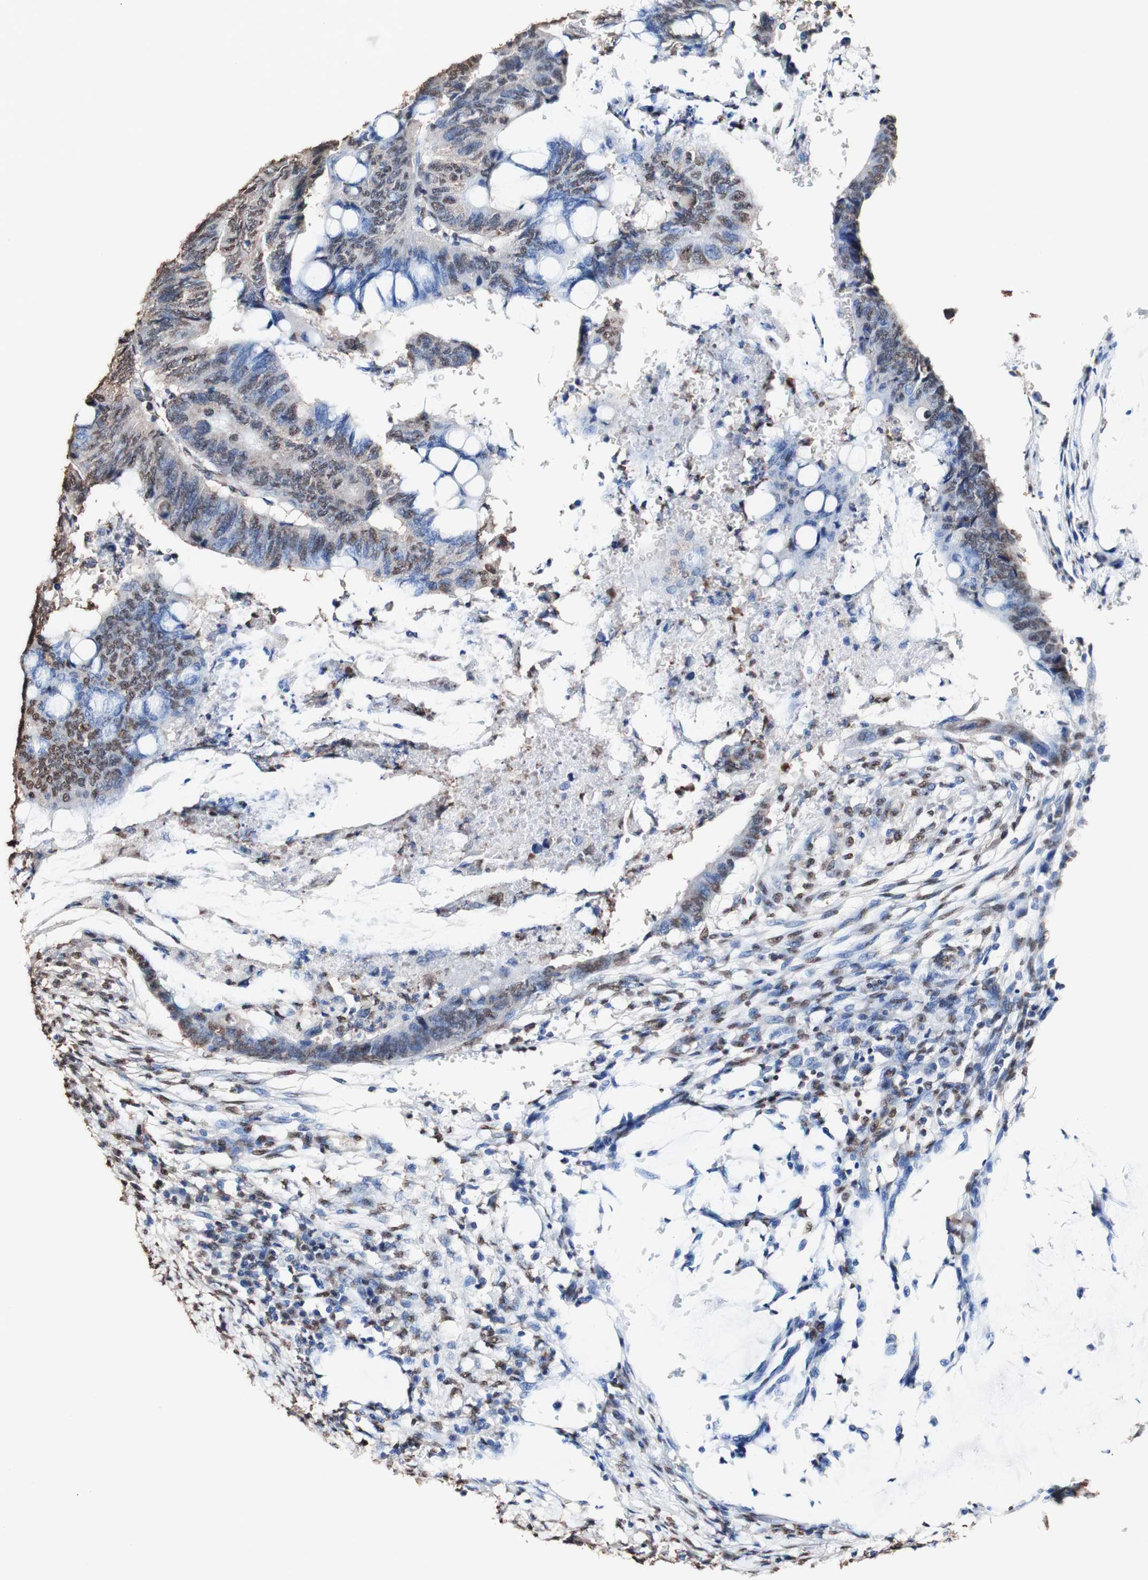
{"staining": {"intensity": "moderate", "quantity": ">75%", "location": "cytoplasmic/membranous,nuclear"}, "tissue": "colorectal cancer", "cell_type": "Tumor cells", "image_type": "cancer", "snomed": [{"axis": "morphology", "description": "Normal tissue, NOS"}, {"axis": "morphology", "description": "Adenocarcinoma, NOS"}, {"axis": "topography", "description": "Rectum"}, {"axis": "topography", "description": "Peripheral nerve tissue"}], "caption": "Protein staining by IHC demonstrates moderate cytoplasmic/membranous and nuclear expression in about >75% of tumor cells in colorectal adenocarcinoma.", "gene": "PIDD1", "patient": {"sex": "male", "age": 92}}